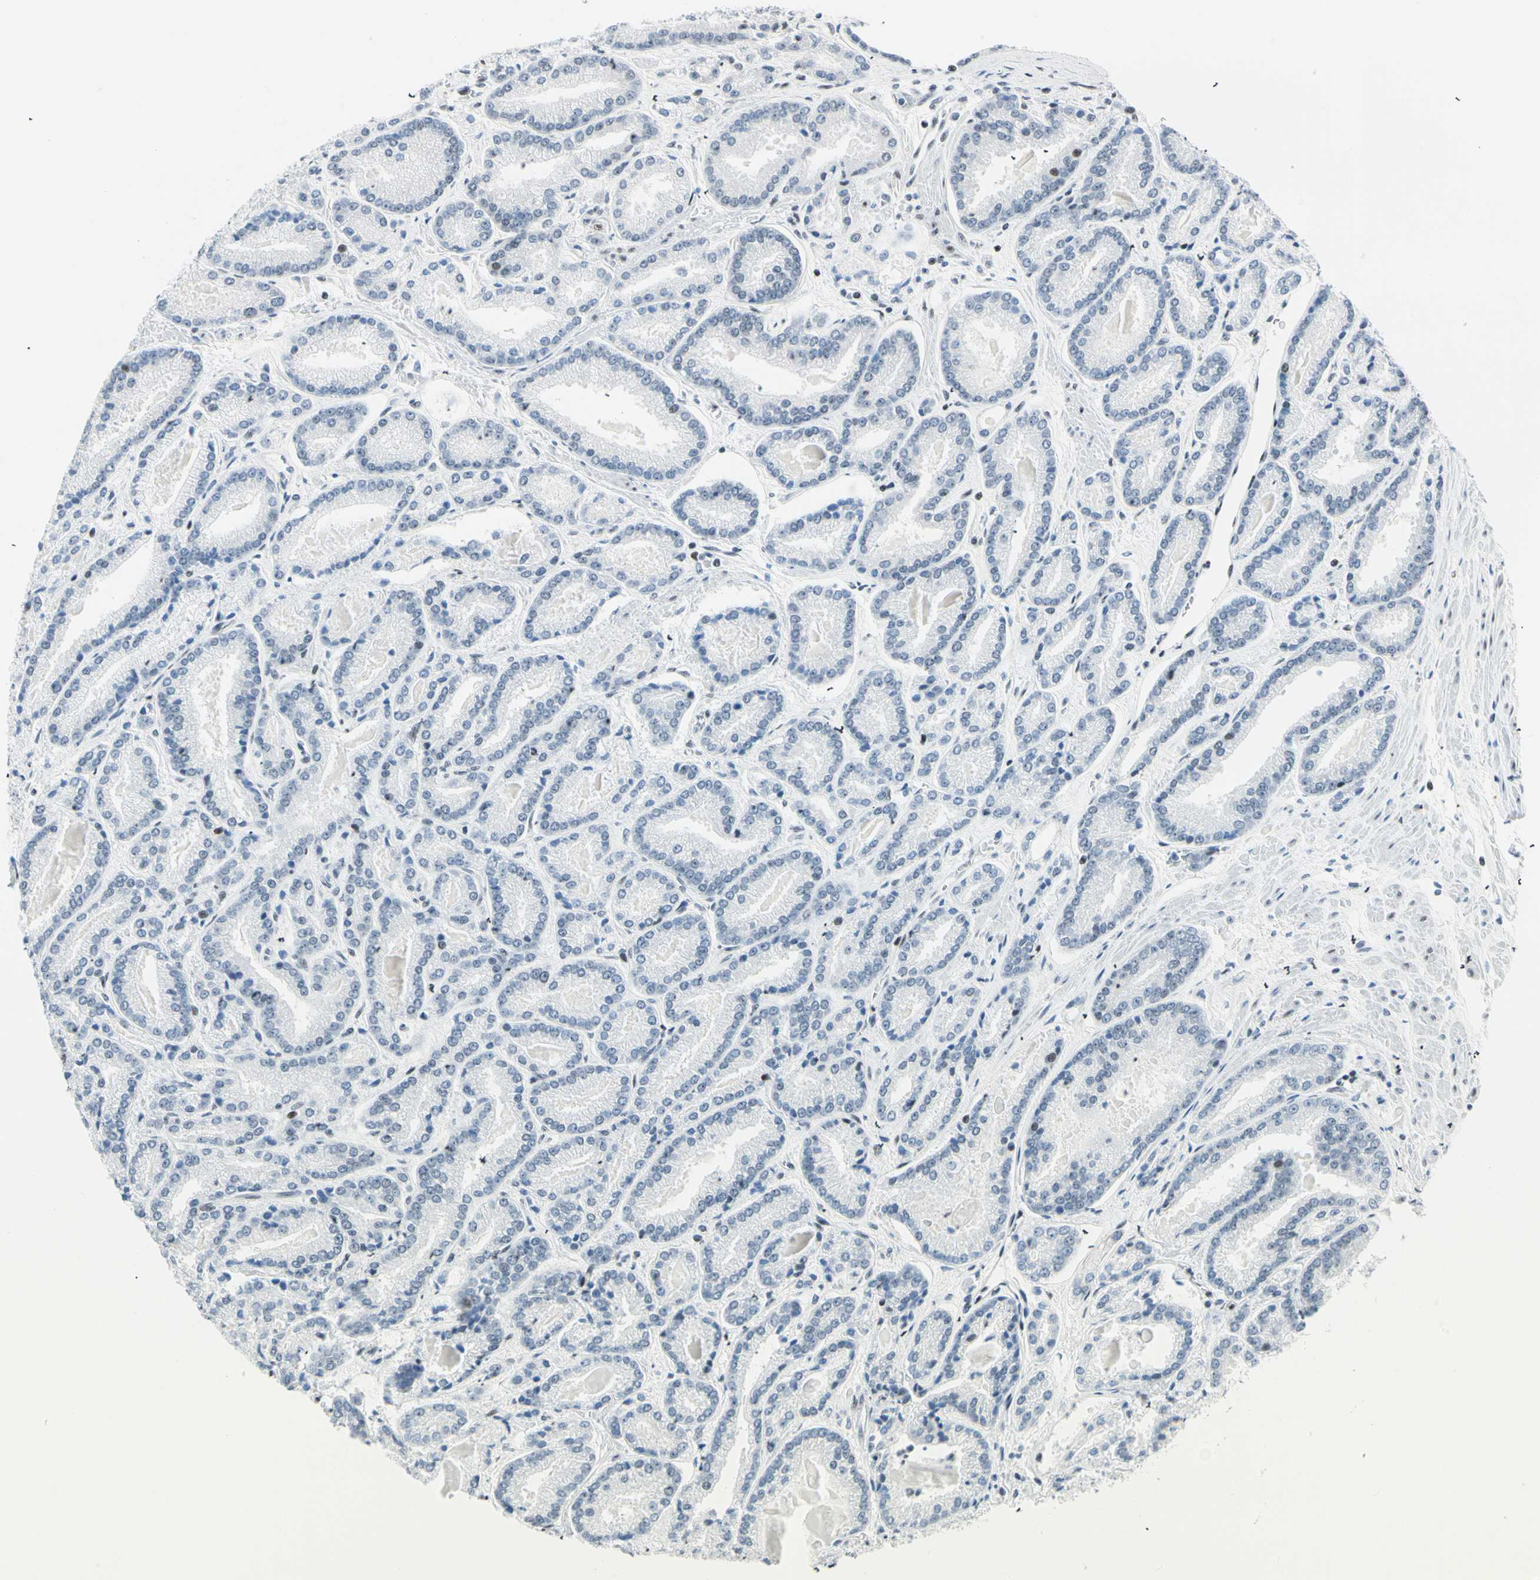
{"staining": {"intensity": "weak", "quantity": "<25%", "location": "nuclear"}, "tissue": "prostate cancer", "cell_type": "Tumor cells", "image_type": "cancer", "snomed": [{"axis": "morphology", "description": "Adenocarcinoma, Low grade"}, {"axis": "topography", "description": "Prostate"}], "caption": "DAB (3,3'-diaminobenzidine) immunohistochemical staining of prostate cancer (adenocarcinoma (low-grade)) exhibits no significant staining in tumor cells.", "gene": "PKNOX1", "patient": {"sex": "male", "age": 59}}